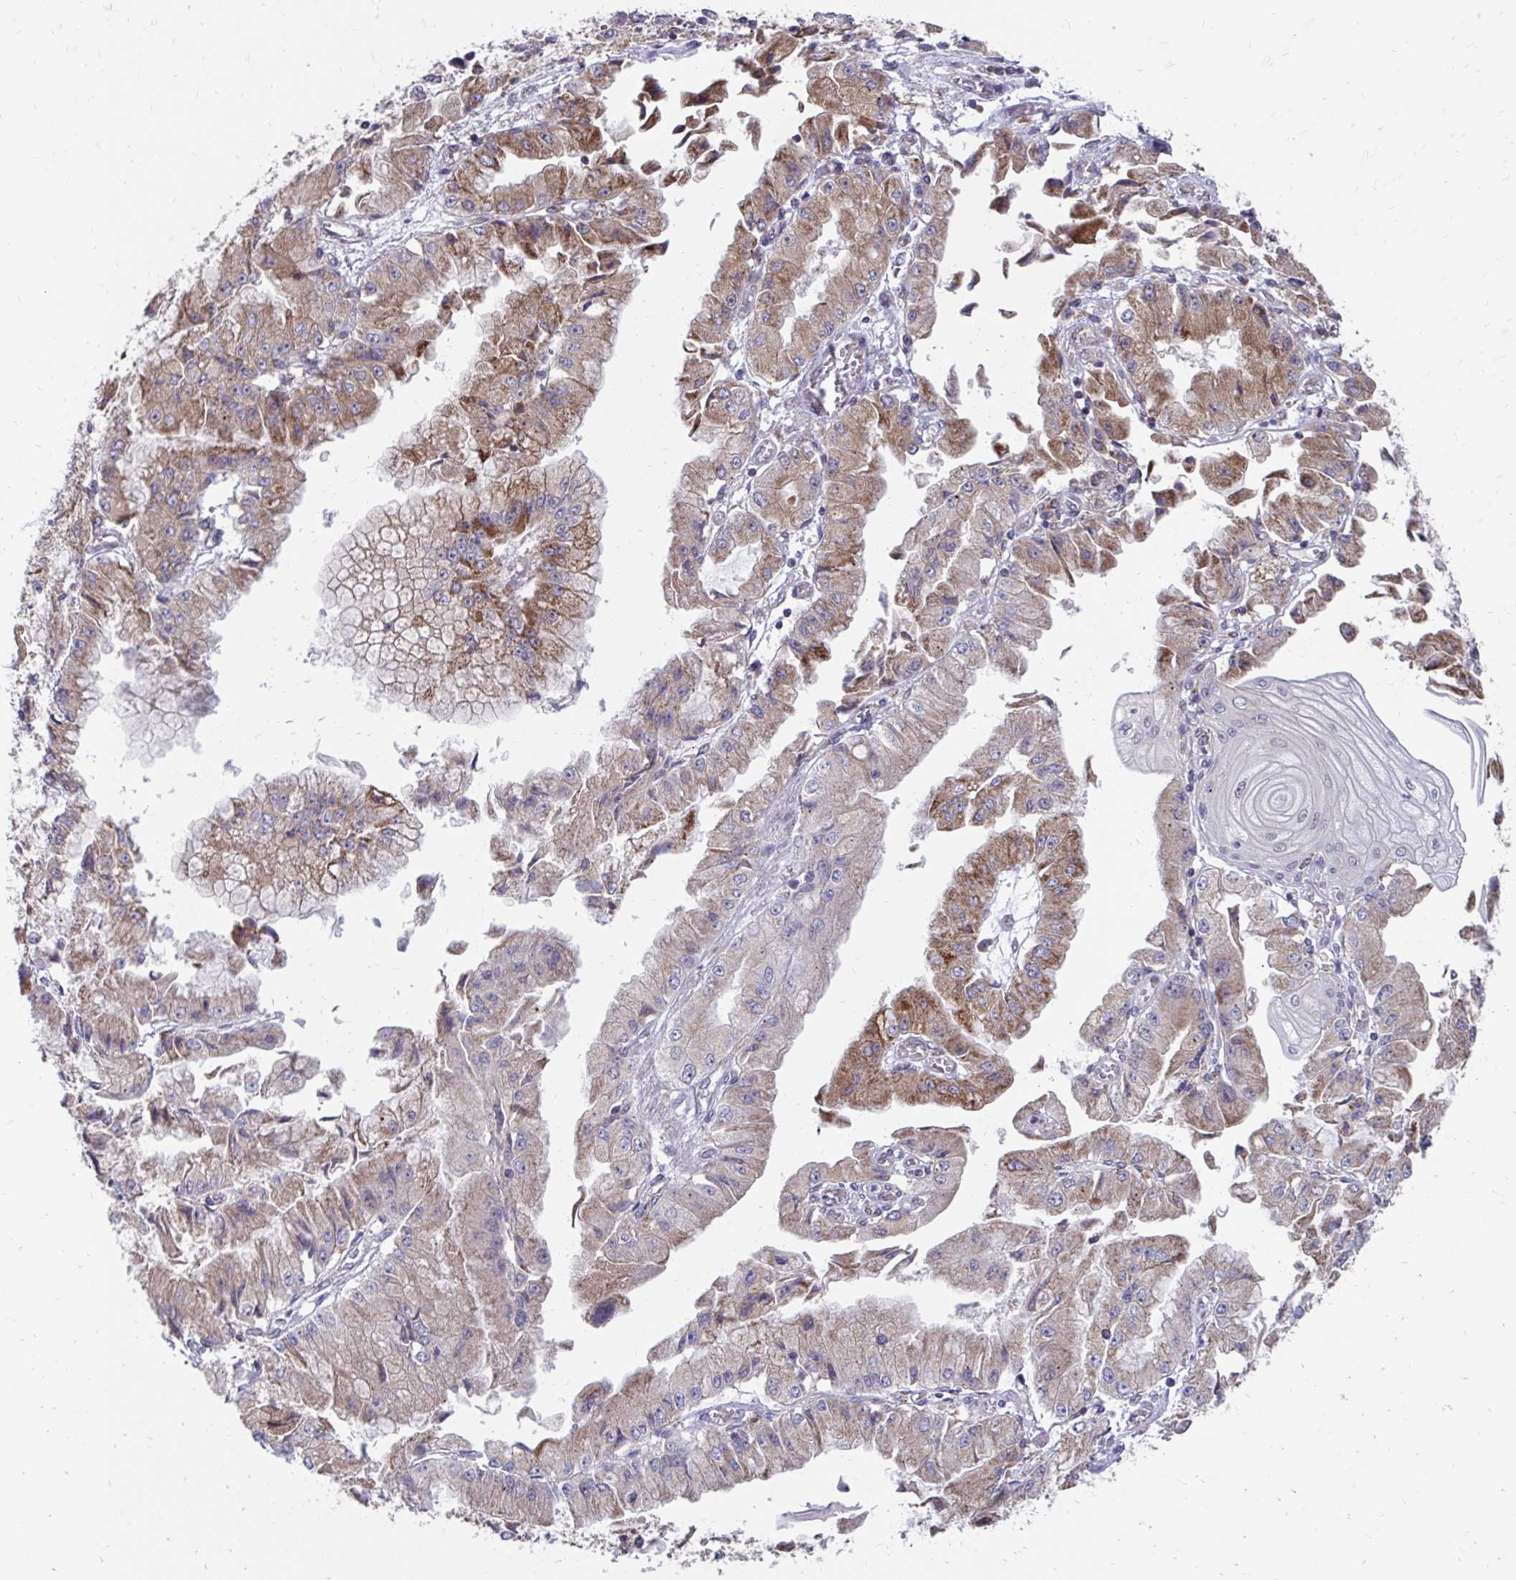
{"staining": {"intensity": "moderate", "quantity": "25%-75%", "location": "cytoplasmic/membranous"}, "tissue": "stomach cancer", "cell_type": "Tumor cells", "image_type": "cancer", "snomed": [{"axis": "morphology", "description": "Adenocarcinoma, NOS"}, {"axis": "topography", "description": "Stomach, upper"}], "caption": "A micrograph showing moderate cytoplasmic/membranous expression in about 25%-75% of tumor cells in stomach cancer, as visualized by brown immunohistochemical staining.", "gene": "ITPR2", "patient": {"sex": "female", "age": 74}}